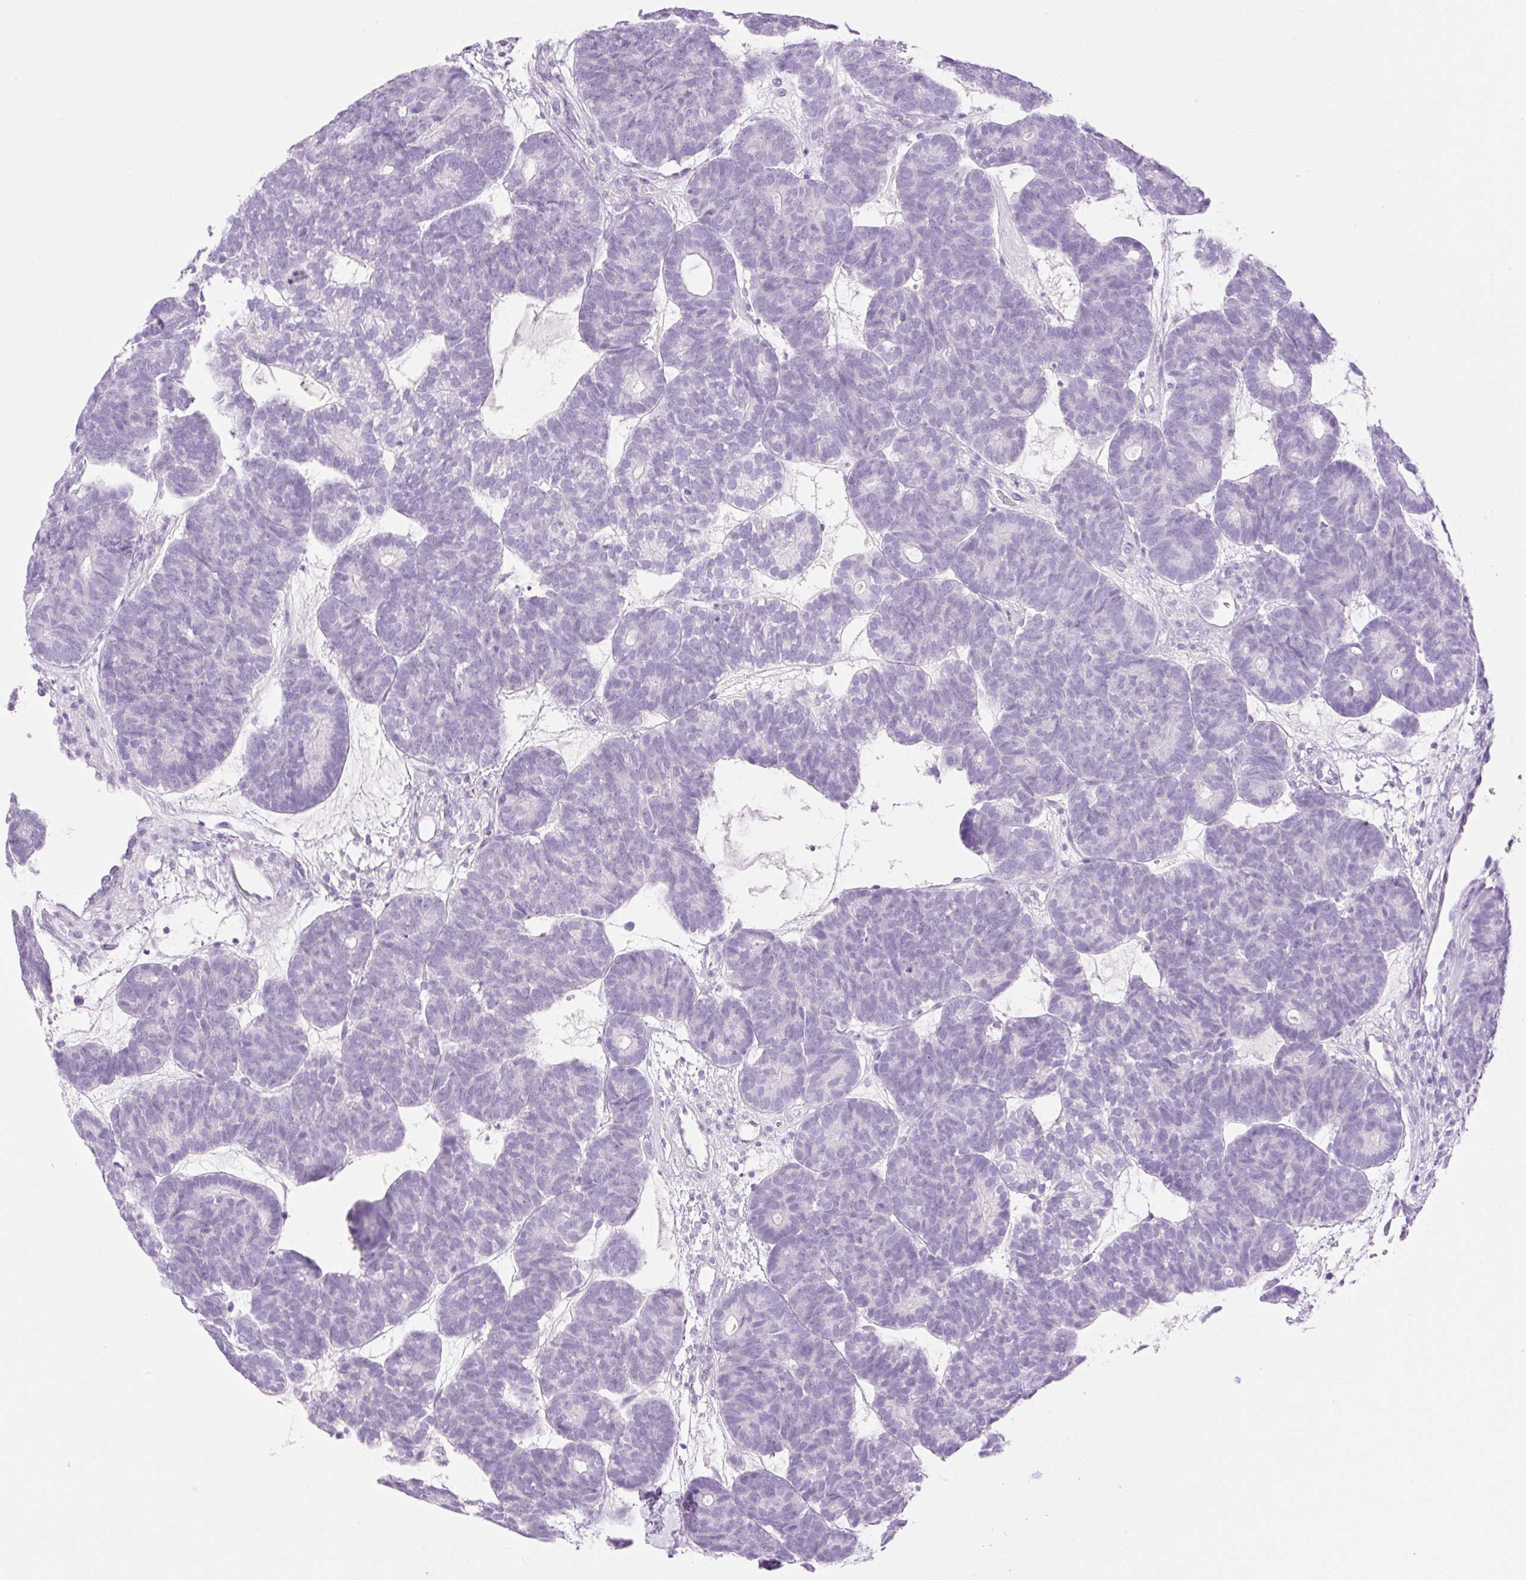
{"staining": {"intensity": "negative", "quantity": "none", "location": "none"}, "tissue": "head and neck cancer", "cell_type": "Tumor cells", "image_type": "cancer", "snomed": [{"axis": "morphology", "description": "Adenocarcinoma, NOS"}, {"axis": "topography", "description": "Head-Neck"}], "caption": "Human head and neck cancer stained for a protein using immunohistochemistry (IHC) reveals no positivity in tumor cells.", "gene": "PALM3", "patient": {"sex": "female", "age": 81}}